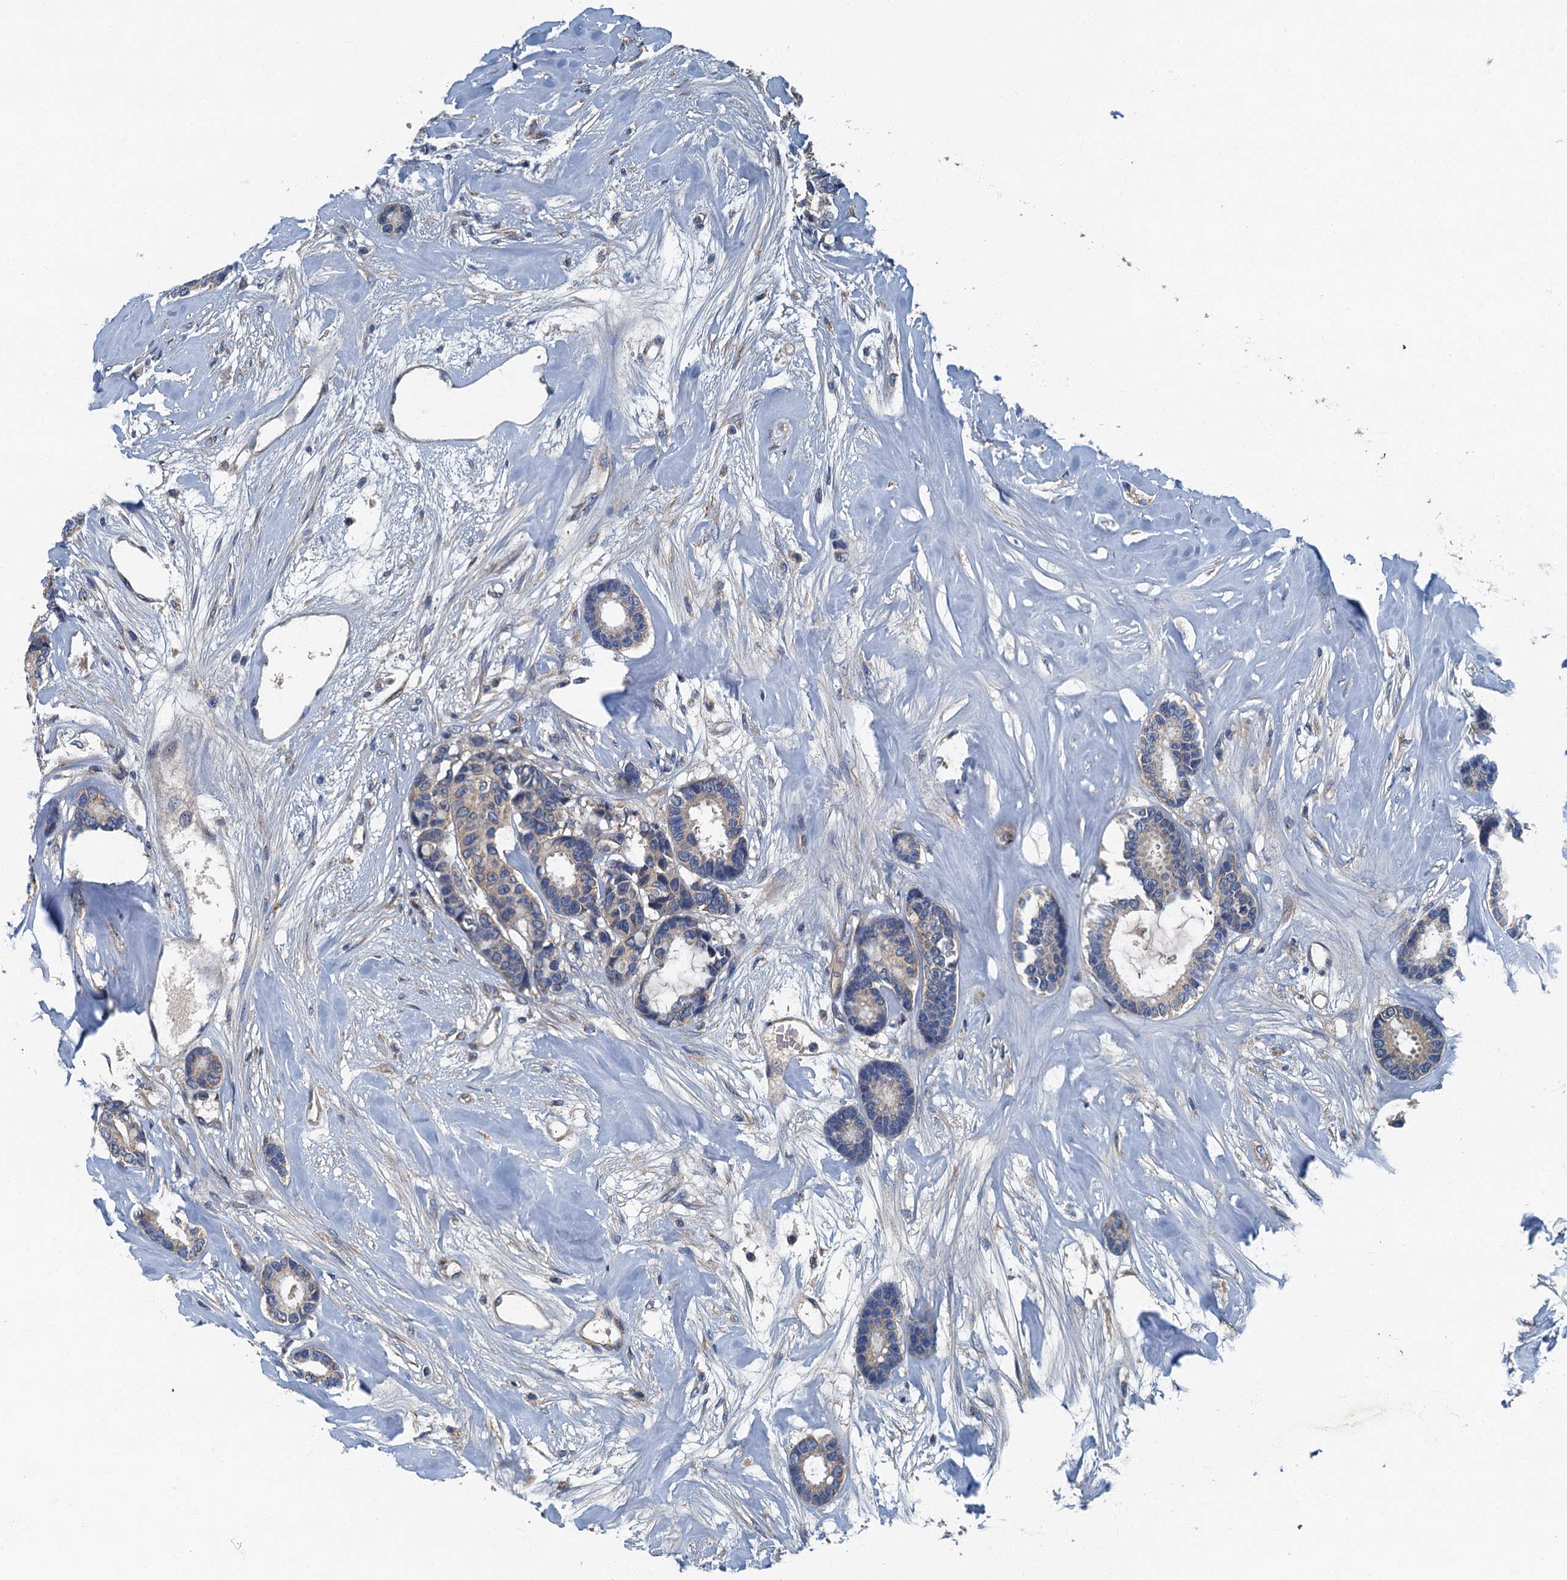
{"staining": {"intensity": "negative", "quantity": "none", "location": "none"}, "tissue": "breast cancer", "cell_type": "Tumor cells", "image_type": "cancer", "snomed": [{"axis": "morphology", "description": "Duct carcinoma"}, {"axis": "topography", "description": "Breast"}], "caption": "IHC of invasive ductal carcinoma (breast) displays no positivity in tumor cells.", "gene": "DDX49", "patient": {"sex": "female", "age": 87}}